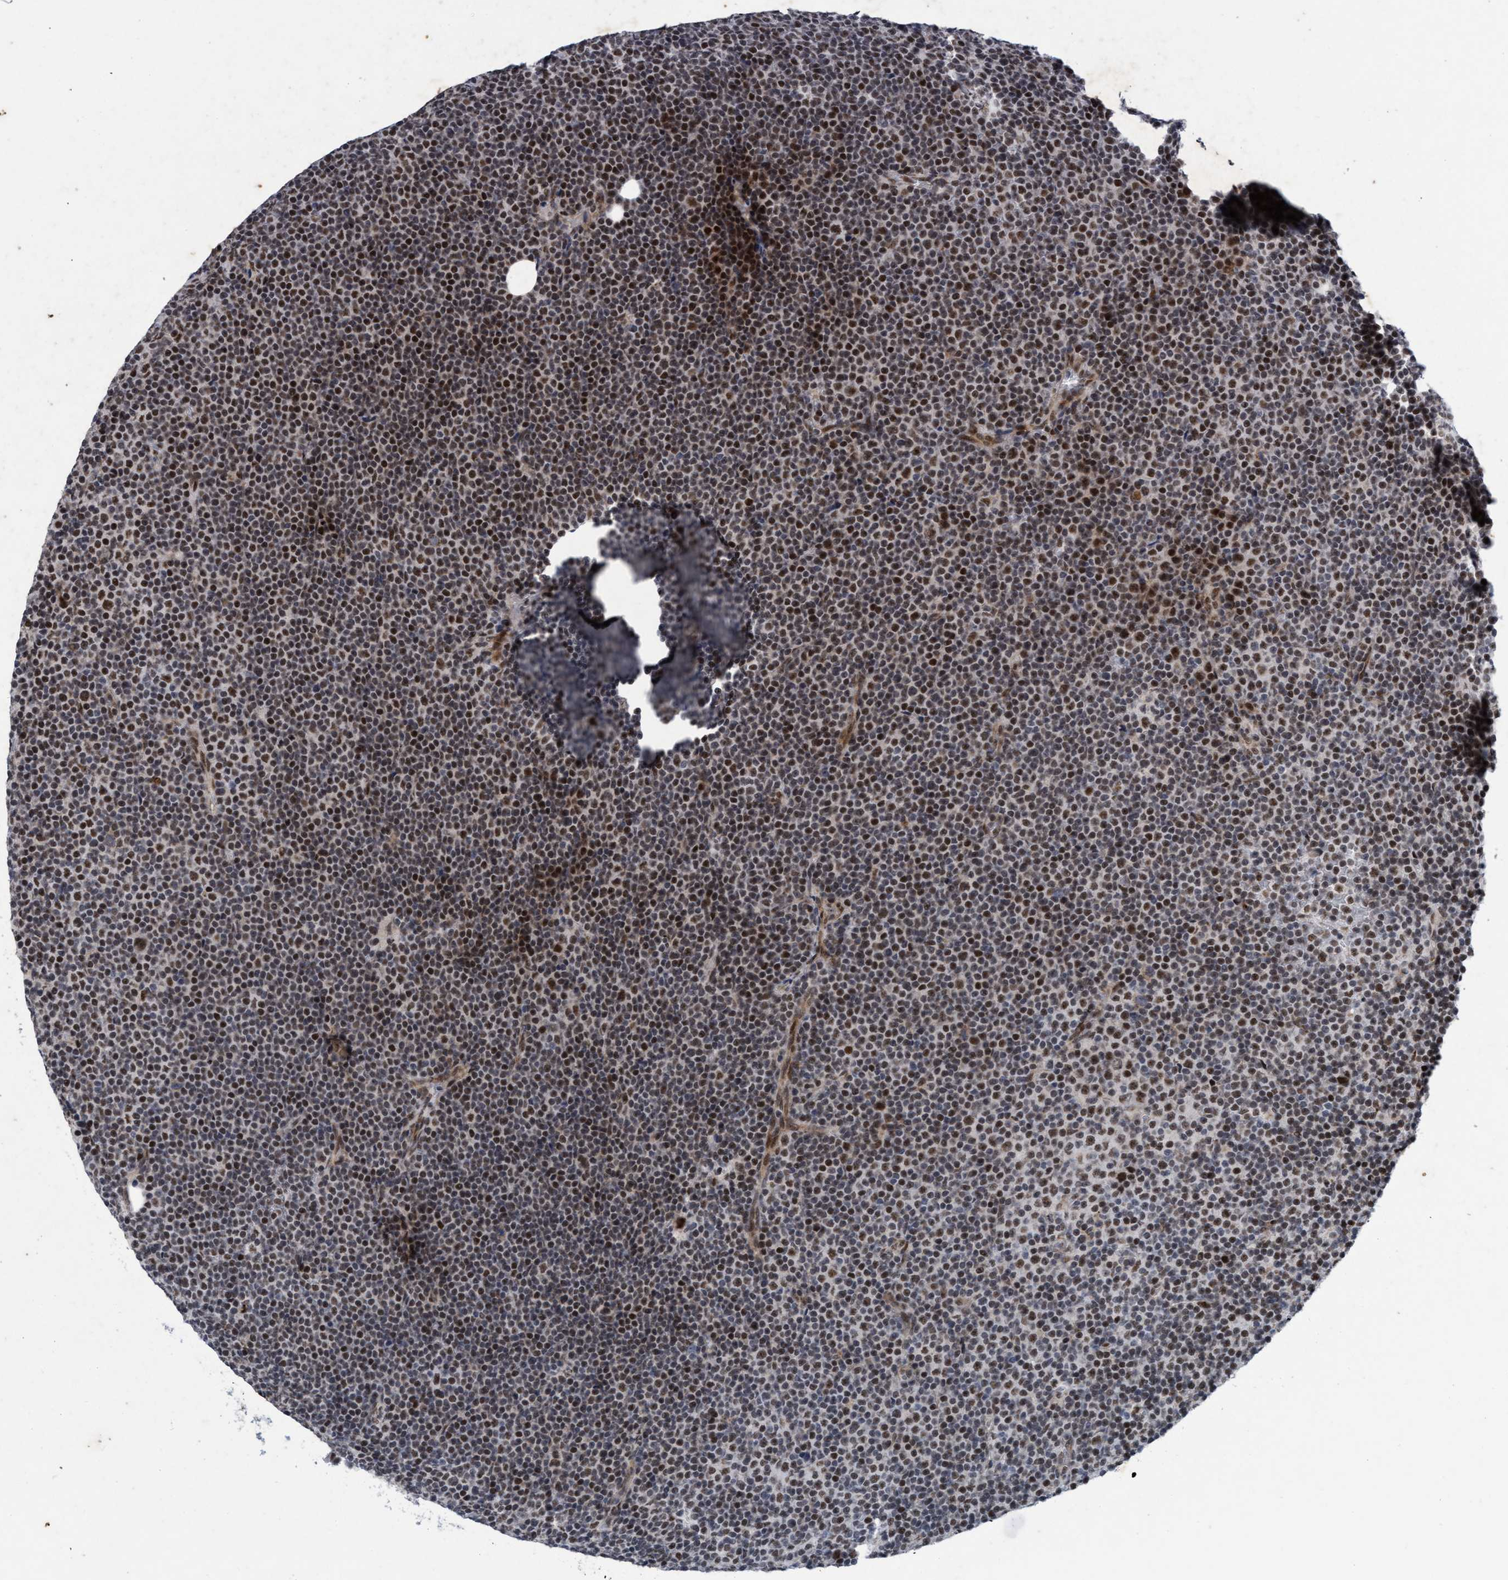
{"staining": {"intensity": "moderate", "quantity": ">75%", "location": "nuclear"}, "tissue": "lymphoma", "cell_type": "Tumor cells", "image_type": "cancer", "snomed": [{"axis": "morphology", "description": "Malignant lymphoma, non-Hodgkin's type, Low grade"}, {"axis": "topography", "description": "Lymph node"}], "caption": "Brown immunohistochemical staining in lymphoma demonstrates moderate nuclear positivity in about >75% of tumor cells. Nuclei are stained in blue.", "gene": "GLT6D1", "patient": {"sex": "female", "age": 67}}